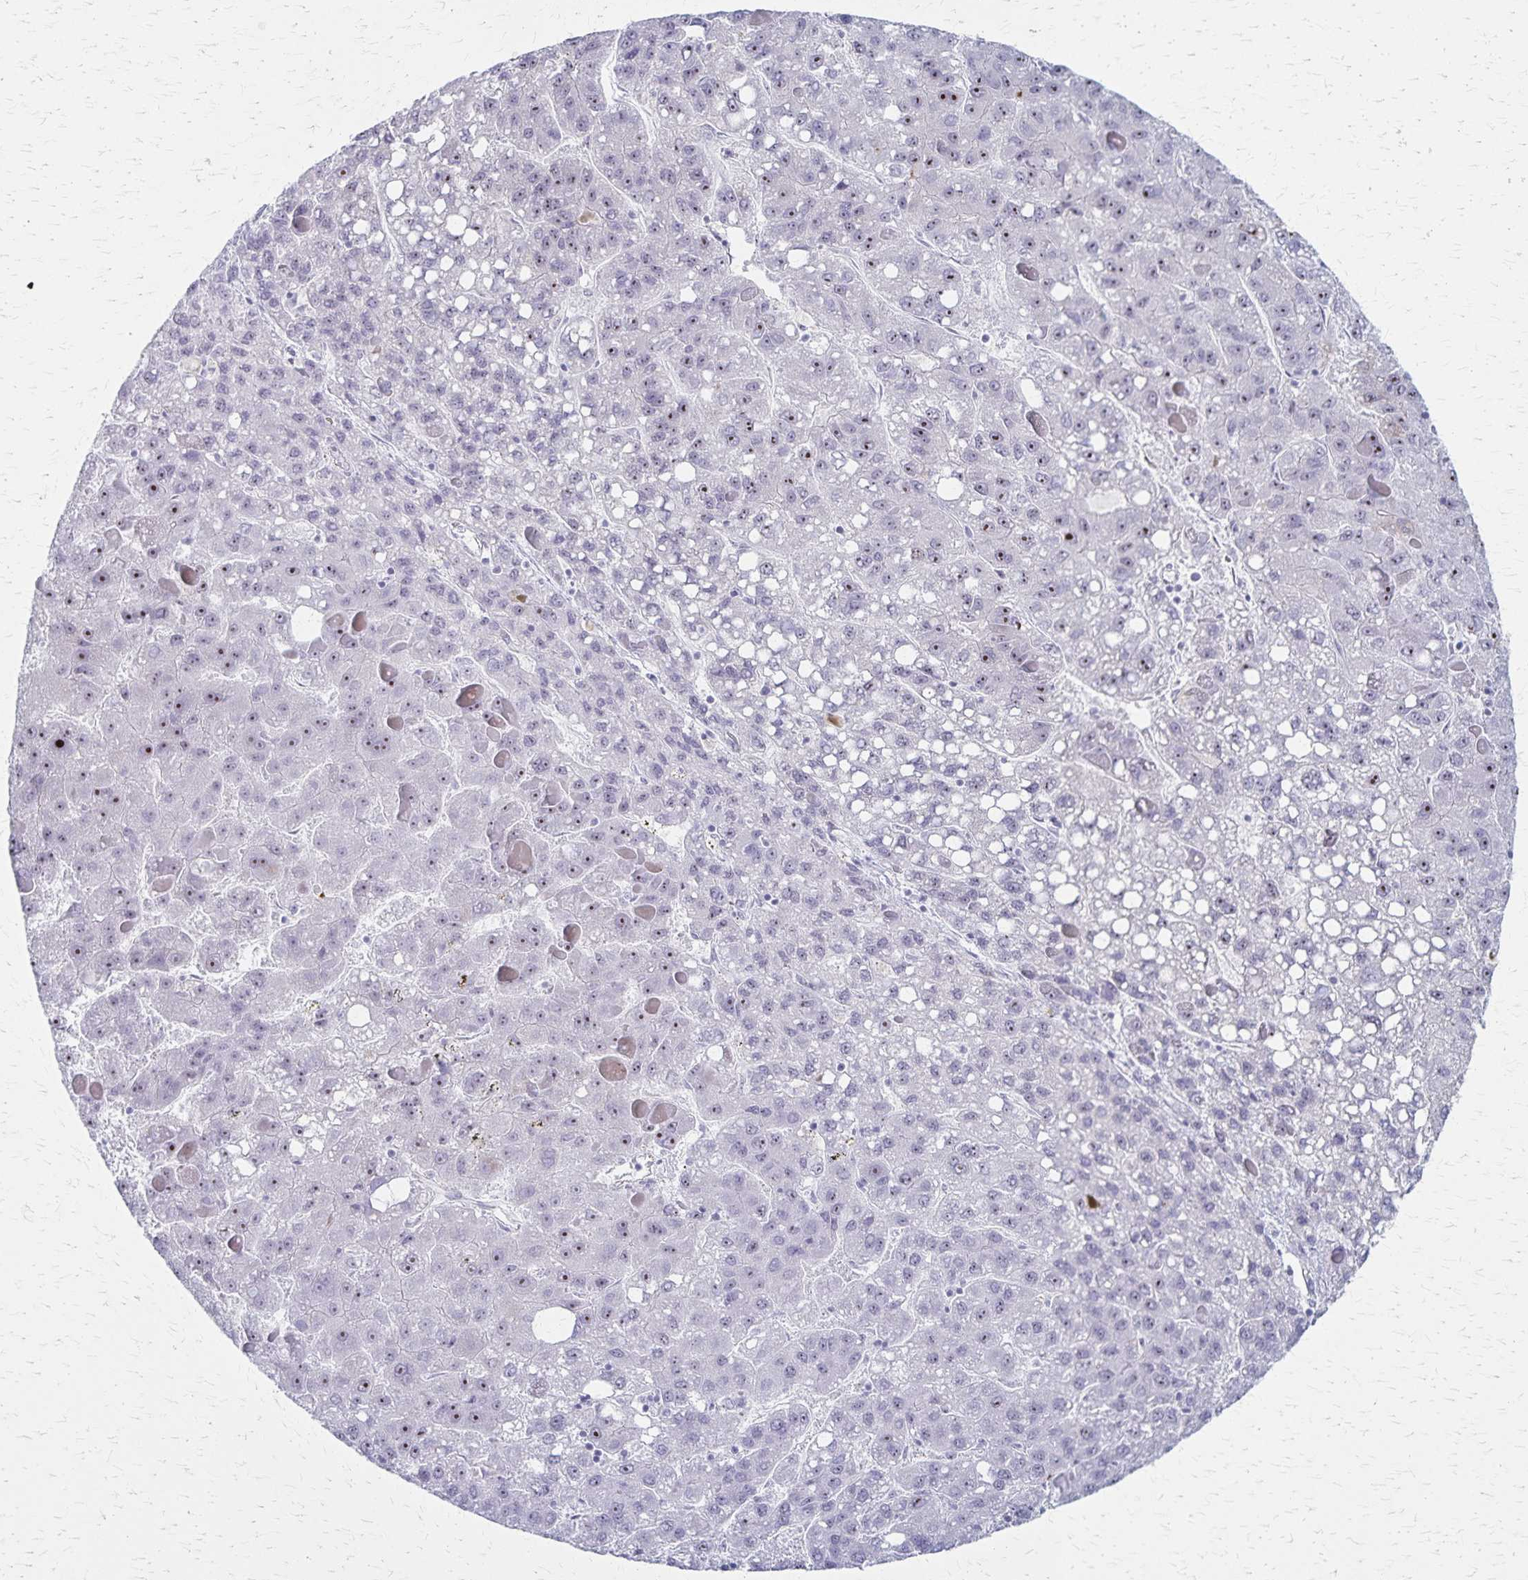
{"staining": {"intensity": "strong", "quantity": "25%-75%", "location": "nuclear"}, "tissue": "liver cancer", "cell_type": "Tumor cells", "image_type": "cancer", "snomed": [{"axis": "morphology", "description": "Carcinoma, Hepatocellular, NOS"}, {"axis": "topography", "description": "Liver"}], "caption": "Liver hepatocellular carcinoma stained for a protein demonstrates strong nuclear positivity in tumor cells.", "gene": "DLK2", "patient": {"sex": "female", "age": 82}}